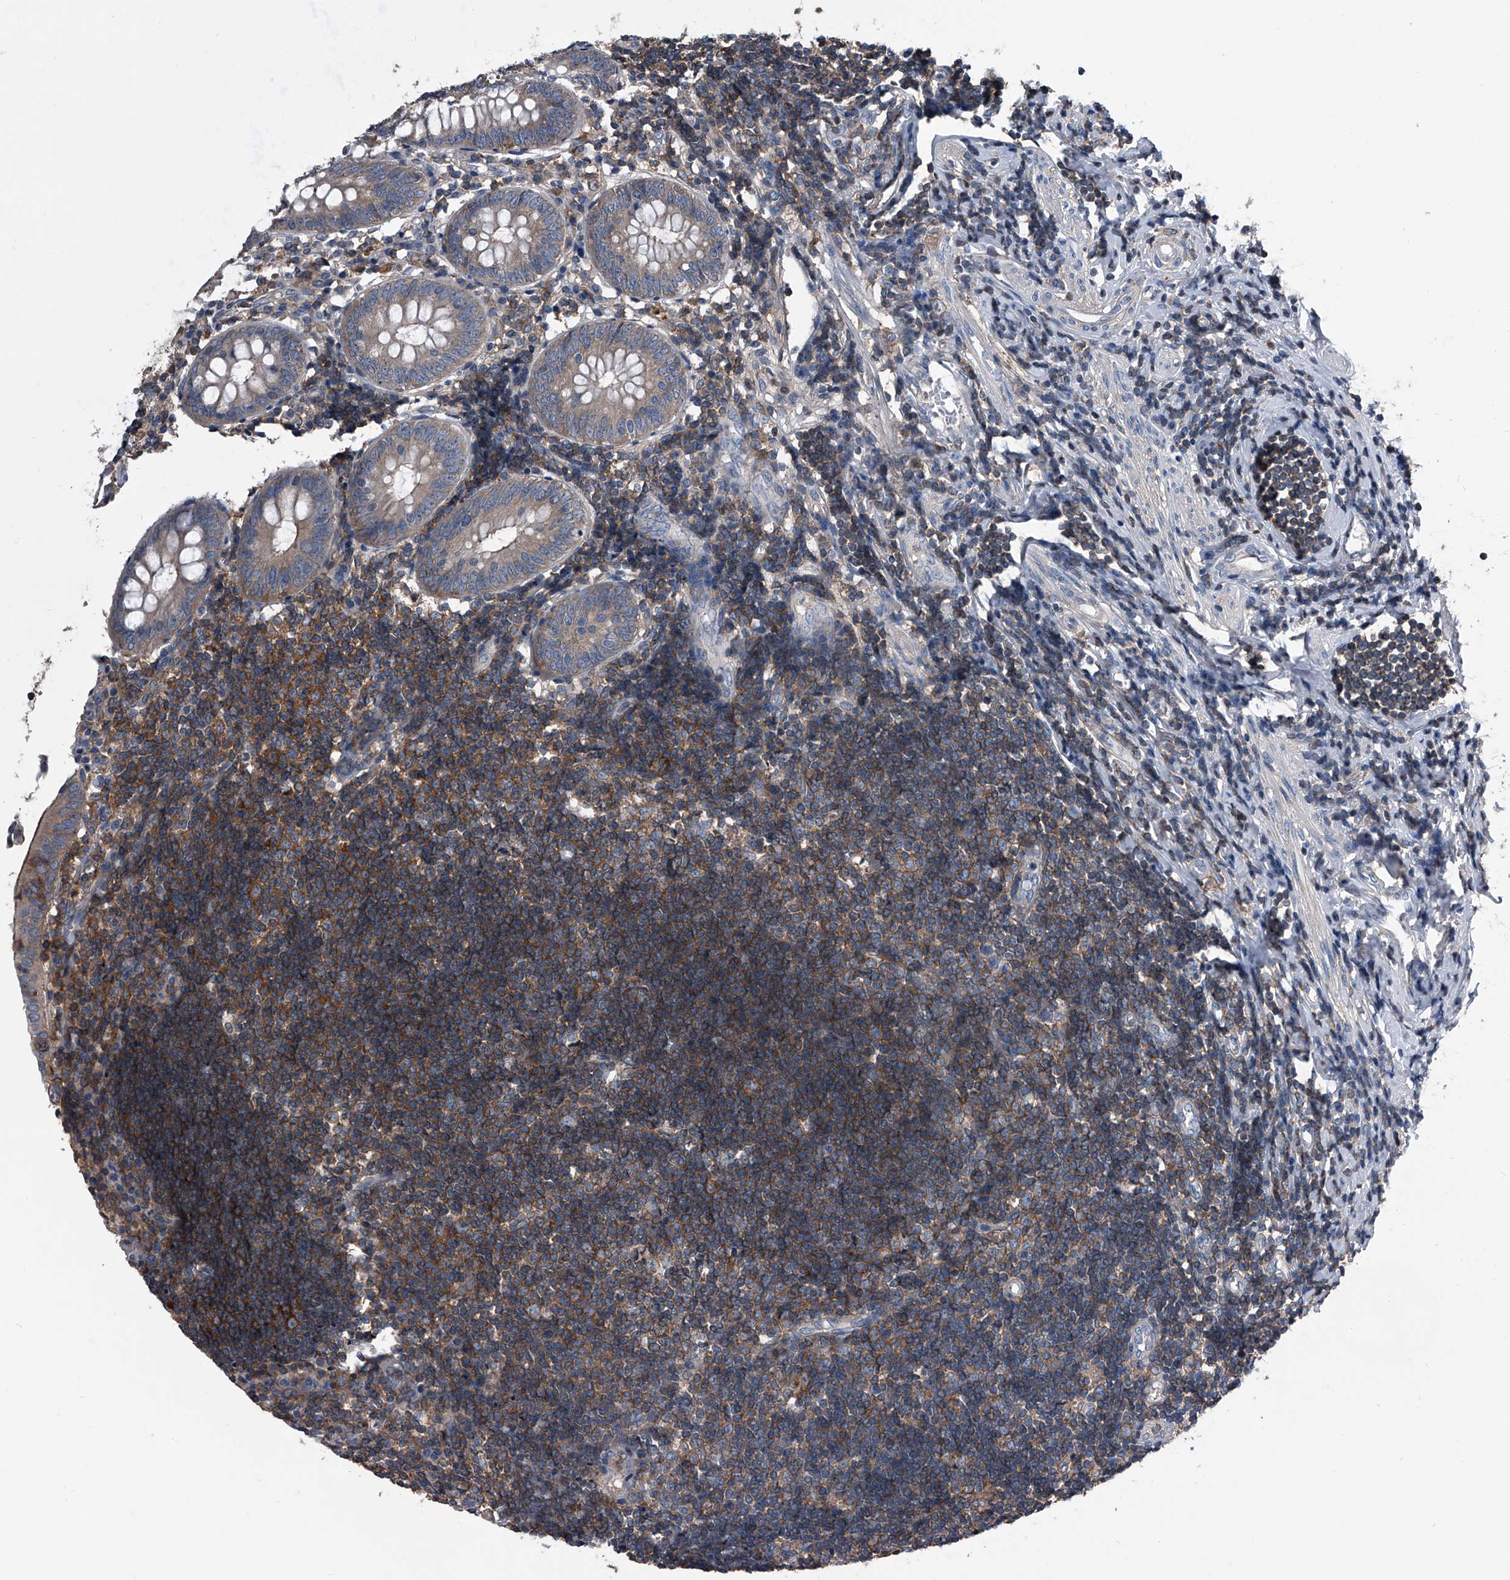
{"staining": {"intensity": "weak", "quantity": "<25%", "location": "cytoplasmic/membranous"}, "tissue": "appendix", "cell_type": "Glandular cells", "image_type": "normal", "snomed": [{"axis": "morphology", "description": "Normal tissue, NOS"}, {"axis": "topography", "description": "Appendix"}], "caption": "Immunohistochemical staining of normal appendix shows no significant expression in glandular cells. (Brightfield microscopy of DAB immunohistochemistry at high magnification).", "gene": "PIP5K1A", "patient": {"sex": "female", "age": 54}}